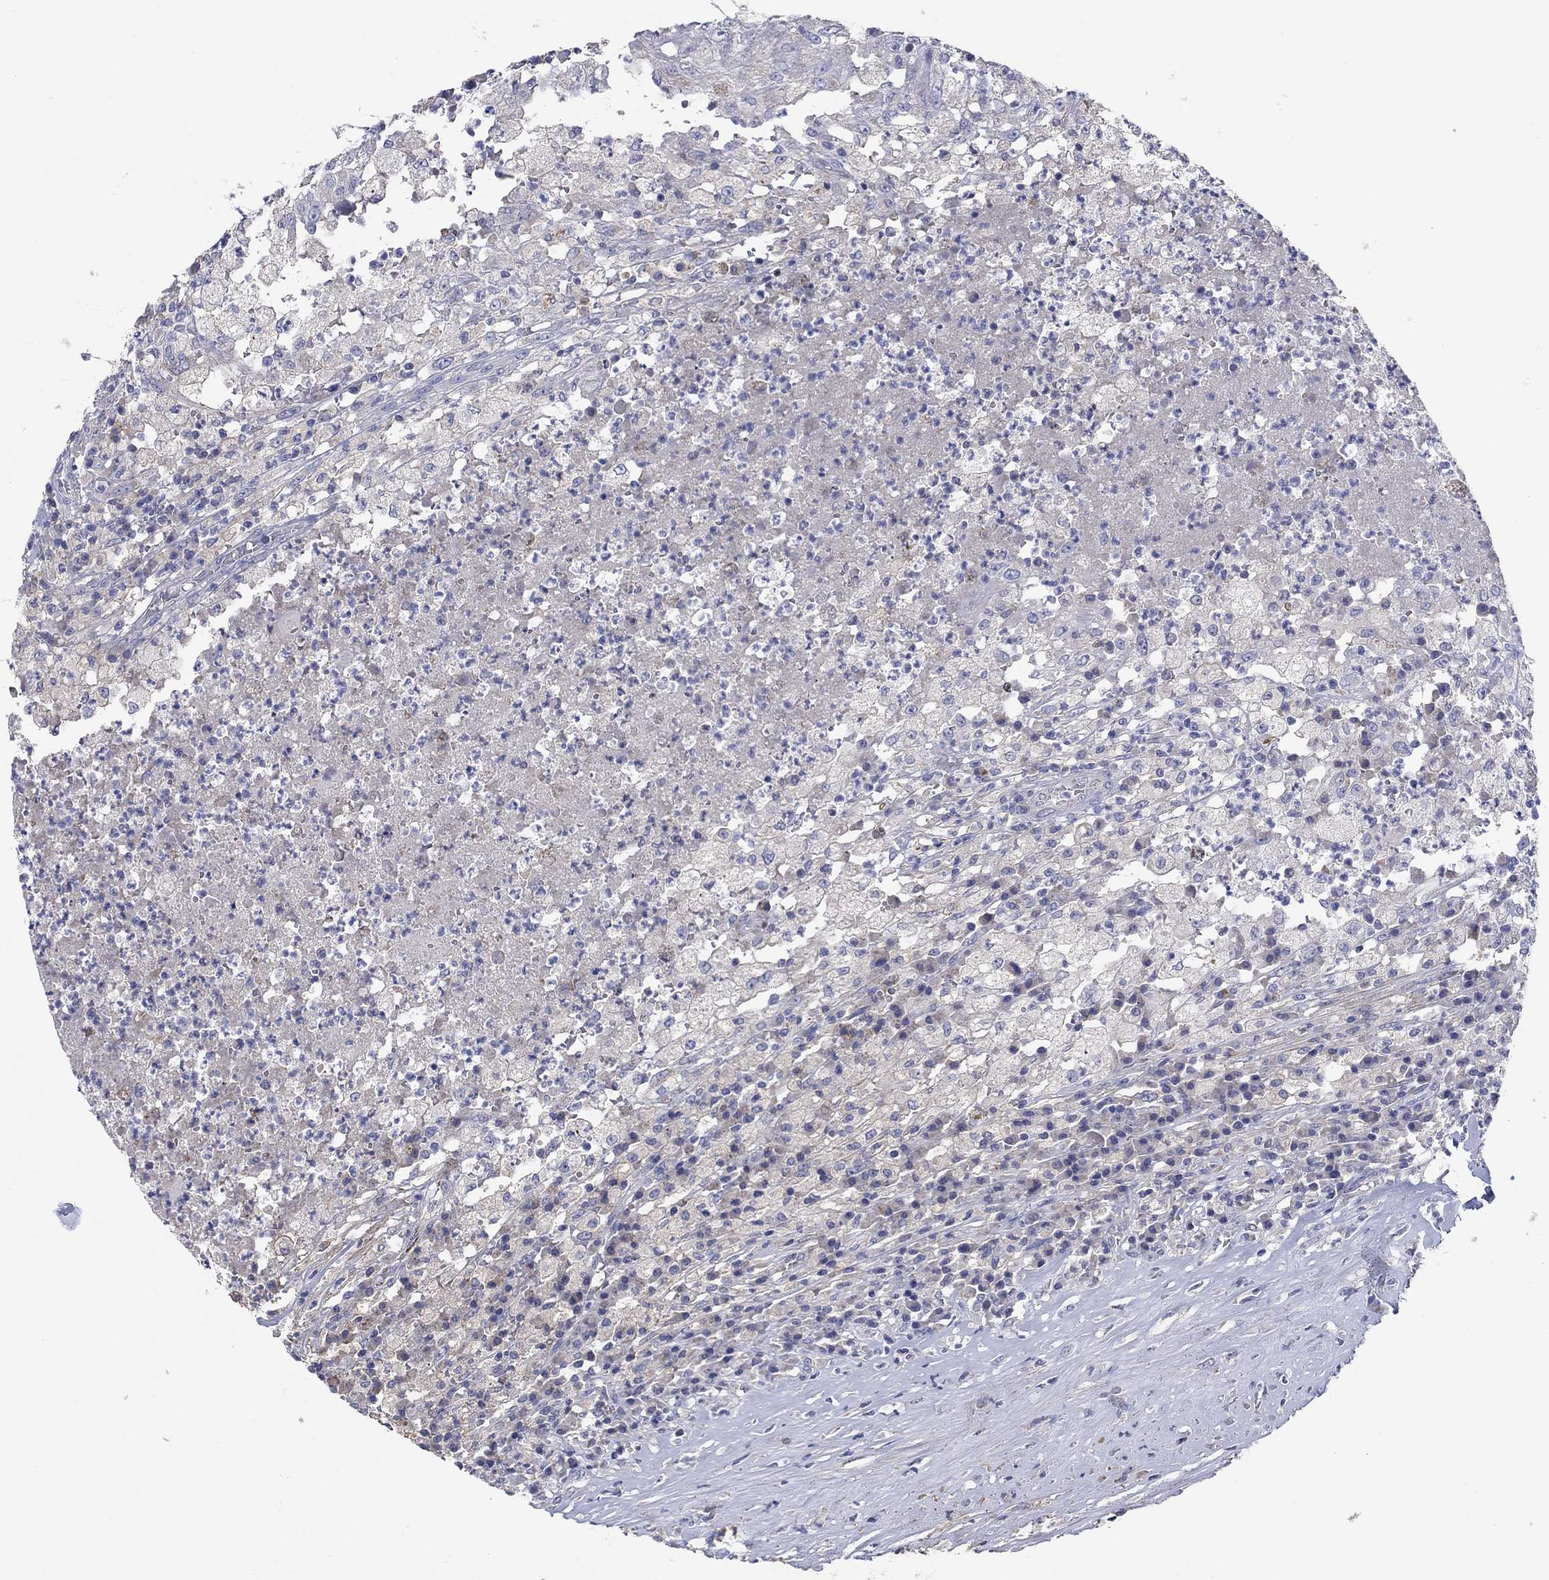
{"staining": {"intensity": "negative", "quantity": "none", "location": "none"}, "tissue": "testis cancer", "cell_type": "Tumor cells", "image_type": "cancer", "snomed": [{"axis": "morphology", "description": "Necrosis, NOS"}, {"axis": "morphology", "description": "Carcinoma, Embryonal, NOS"}, {"axis": "topography", "description": "Testis"}], "caption": "High magnification brightfield microscopy of testis embryonal carcinoma stained with DAB (3,3'-diaminobenzidine) (brown) and counterstained with hematoxylin (blue): tumor cells show no significant positivity.", "gene": "CLVS1", "patient": {"sex": "male", "age": 19}}